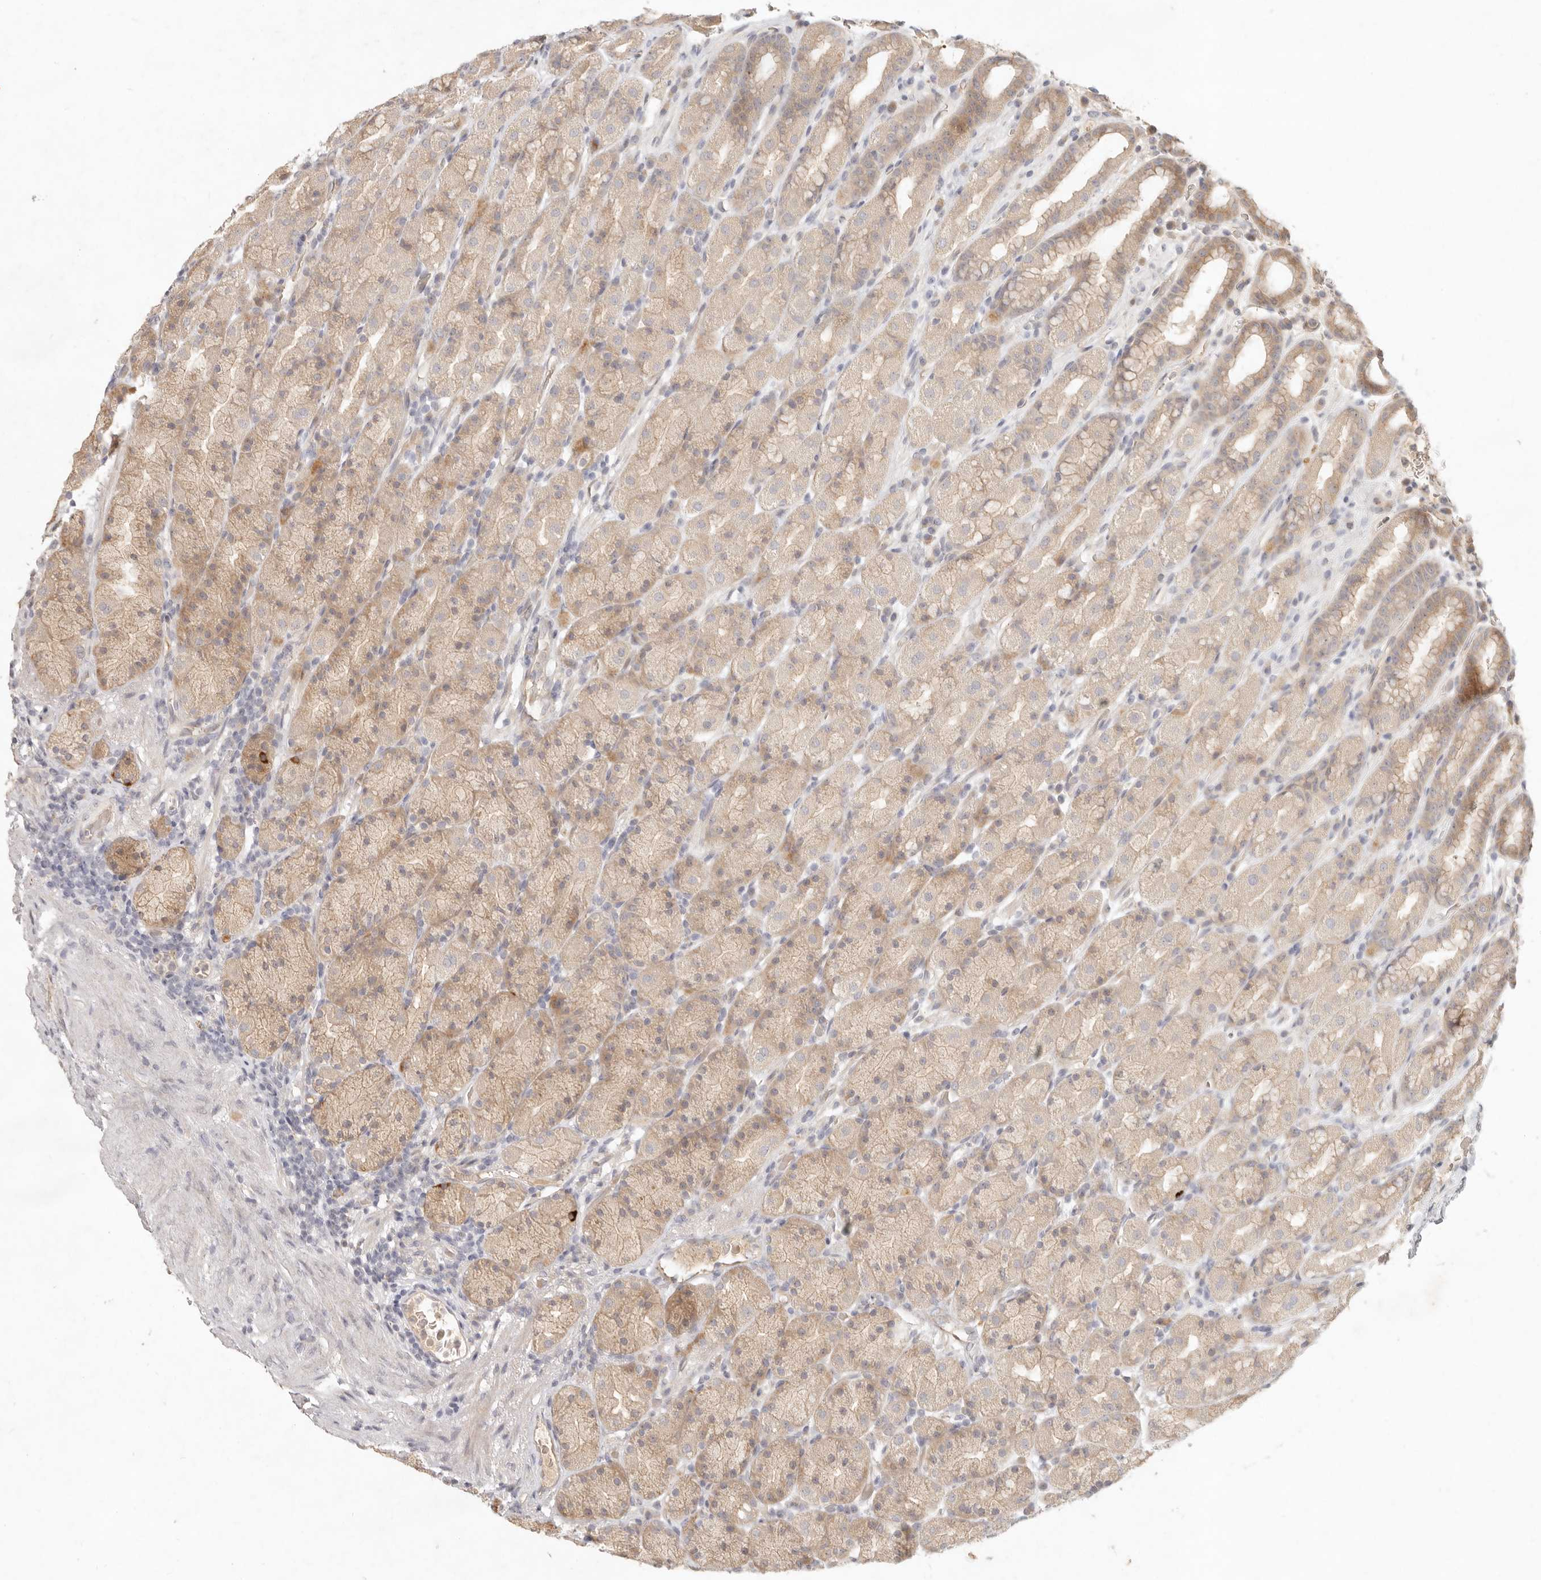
{"staining": {"intensity": "moderate", "quantity": ">75%", "location": "cytoplasmic/membranous"}, "tissue": "stomach", "cell_type": "Glandular cells", "image_type": "normal", "snomed": [{"axis": "morphology", "description": "Normal tissue, NOS"}, {"axis": "topography", "description": "Stomach, upper"}], "caption": "Immunohistochemistry (IHC) (DAB) staining of unremarkable human stomach exhibits moderate cytoplasmic/membranous protein expression in approximately >75% of glandular cells.", "gene": "UBXN11", "patient": {"sex": "male", "age": 68}}